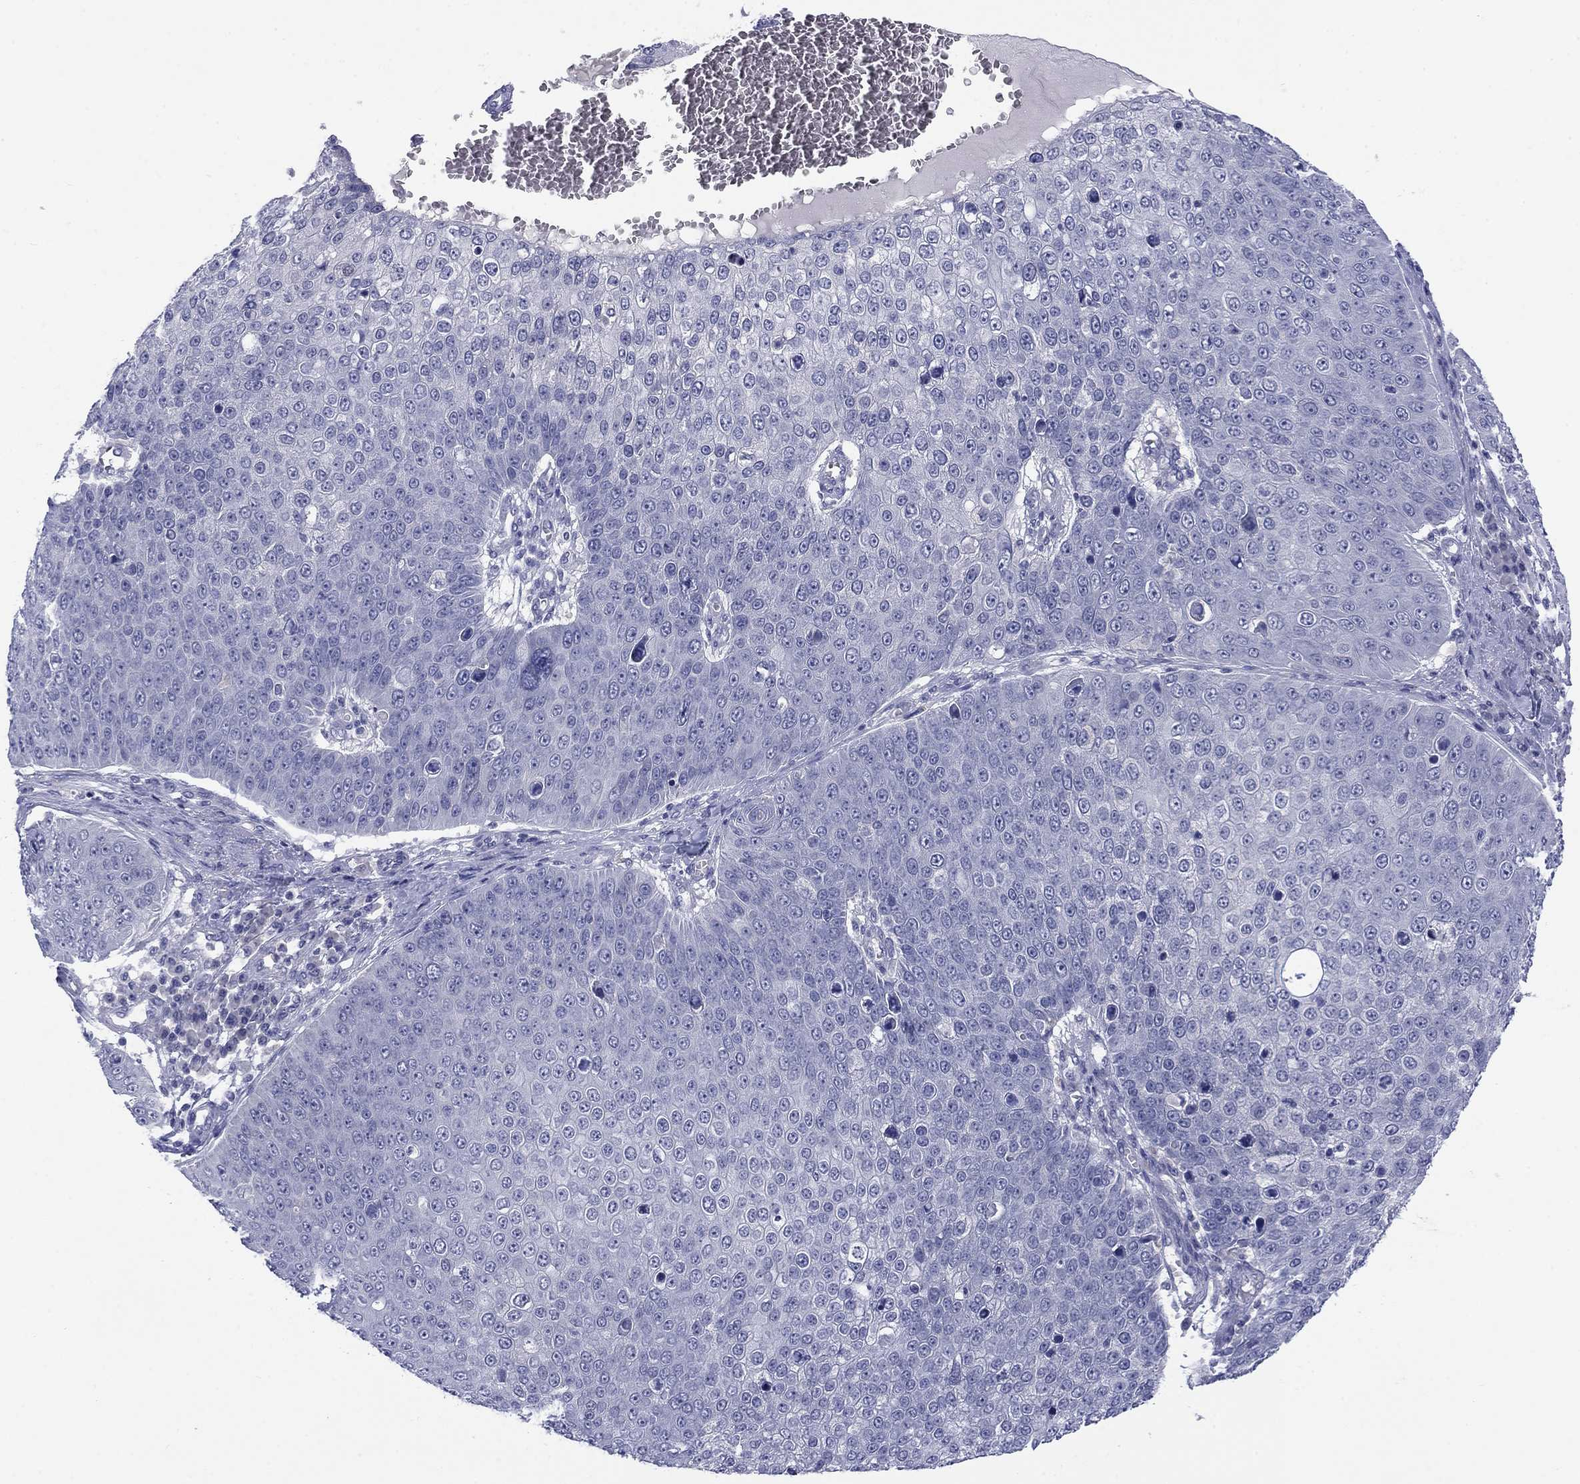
{"staining": {"intensity": "negative", "quantity": "none", "location": "none"}, "tissue": "skin cancer", "cell_type": "Tumor cells", "image_type": "cancer", "snomed": [{"axis": "morphology", "description": "Squamous cell carcinoma, NOS"}, {"axis": "topography", "description": "Skin"}], "caption": "IHC photomicrograph of neoplastic tissue: skin squamous cell carcinoma stained with DAB shows no significant protein expression in tumor cells.", "gene": "CACNA1A", "patient": {"sex": "male", "age": 71}}